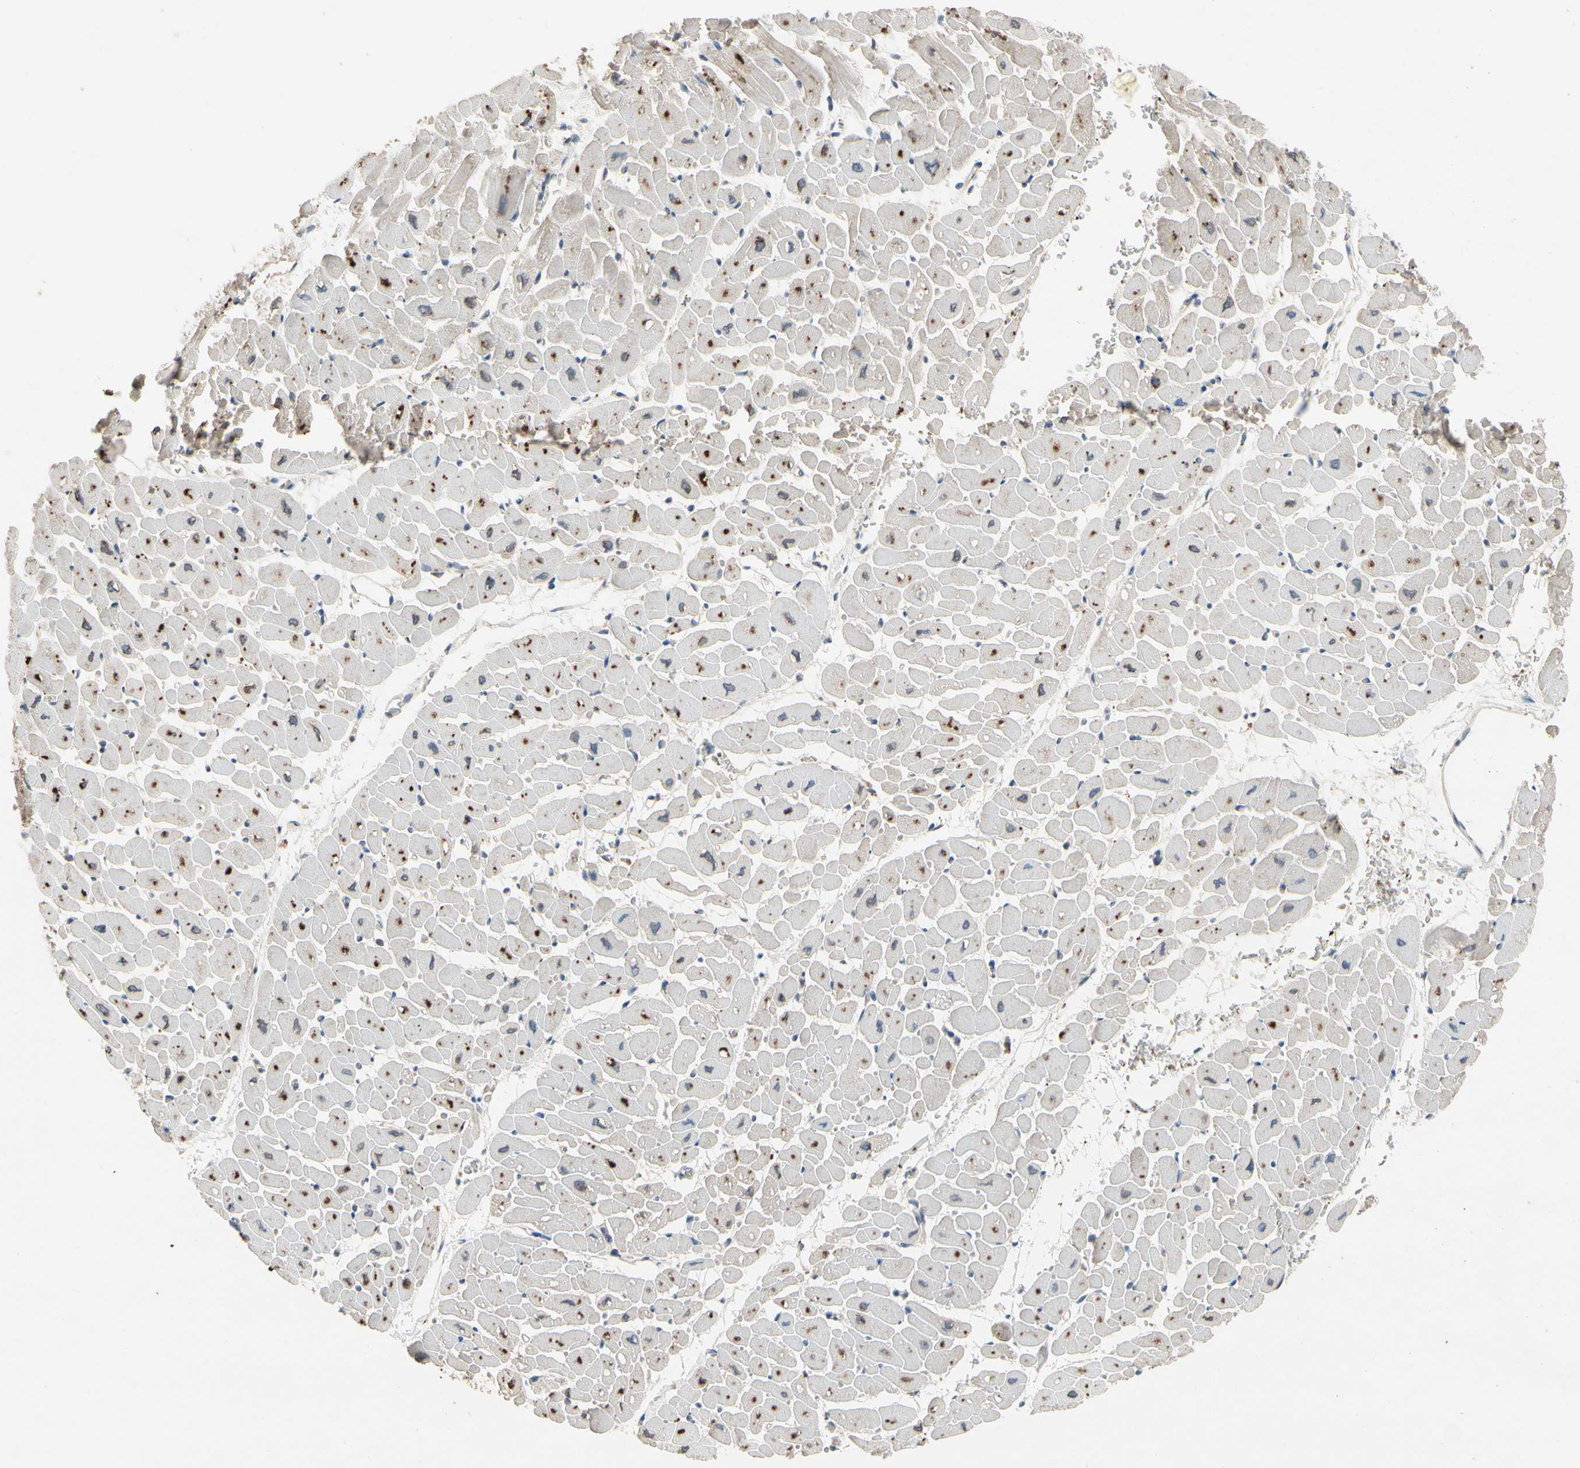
{"staining": {"intensity": "moderate", "quantity": "25%-75%", "location": "cytoplasmic/membranous"}, "tissue": "heart muscle", "cell_type": "Cardiomyocytes", "image_type": "normal", "snomed": [{"axis": "morphology", "description": "Normal tissue, NOS"}, {"axis": "topography", "description": "Heart"}], "caption": "Immunohistochemical staining of normal human heart muscle reveals 25%-75% levels of moderate cytoplasmic/membranous protein staining in about 25%-75% of cardiomyocytes. (DAB IHC, brown staining for protein, blue staining for nuclei).", "gene": "IL1RL1", "patient": {"sex": "male", "age": 45}}